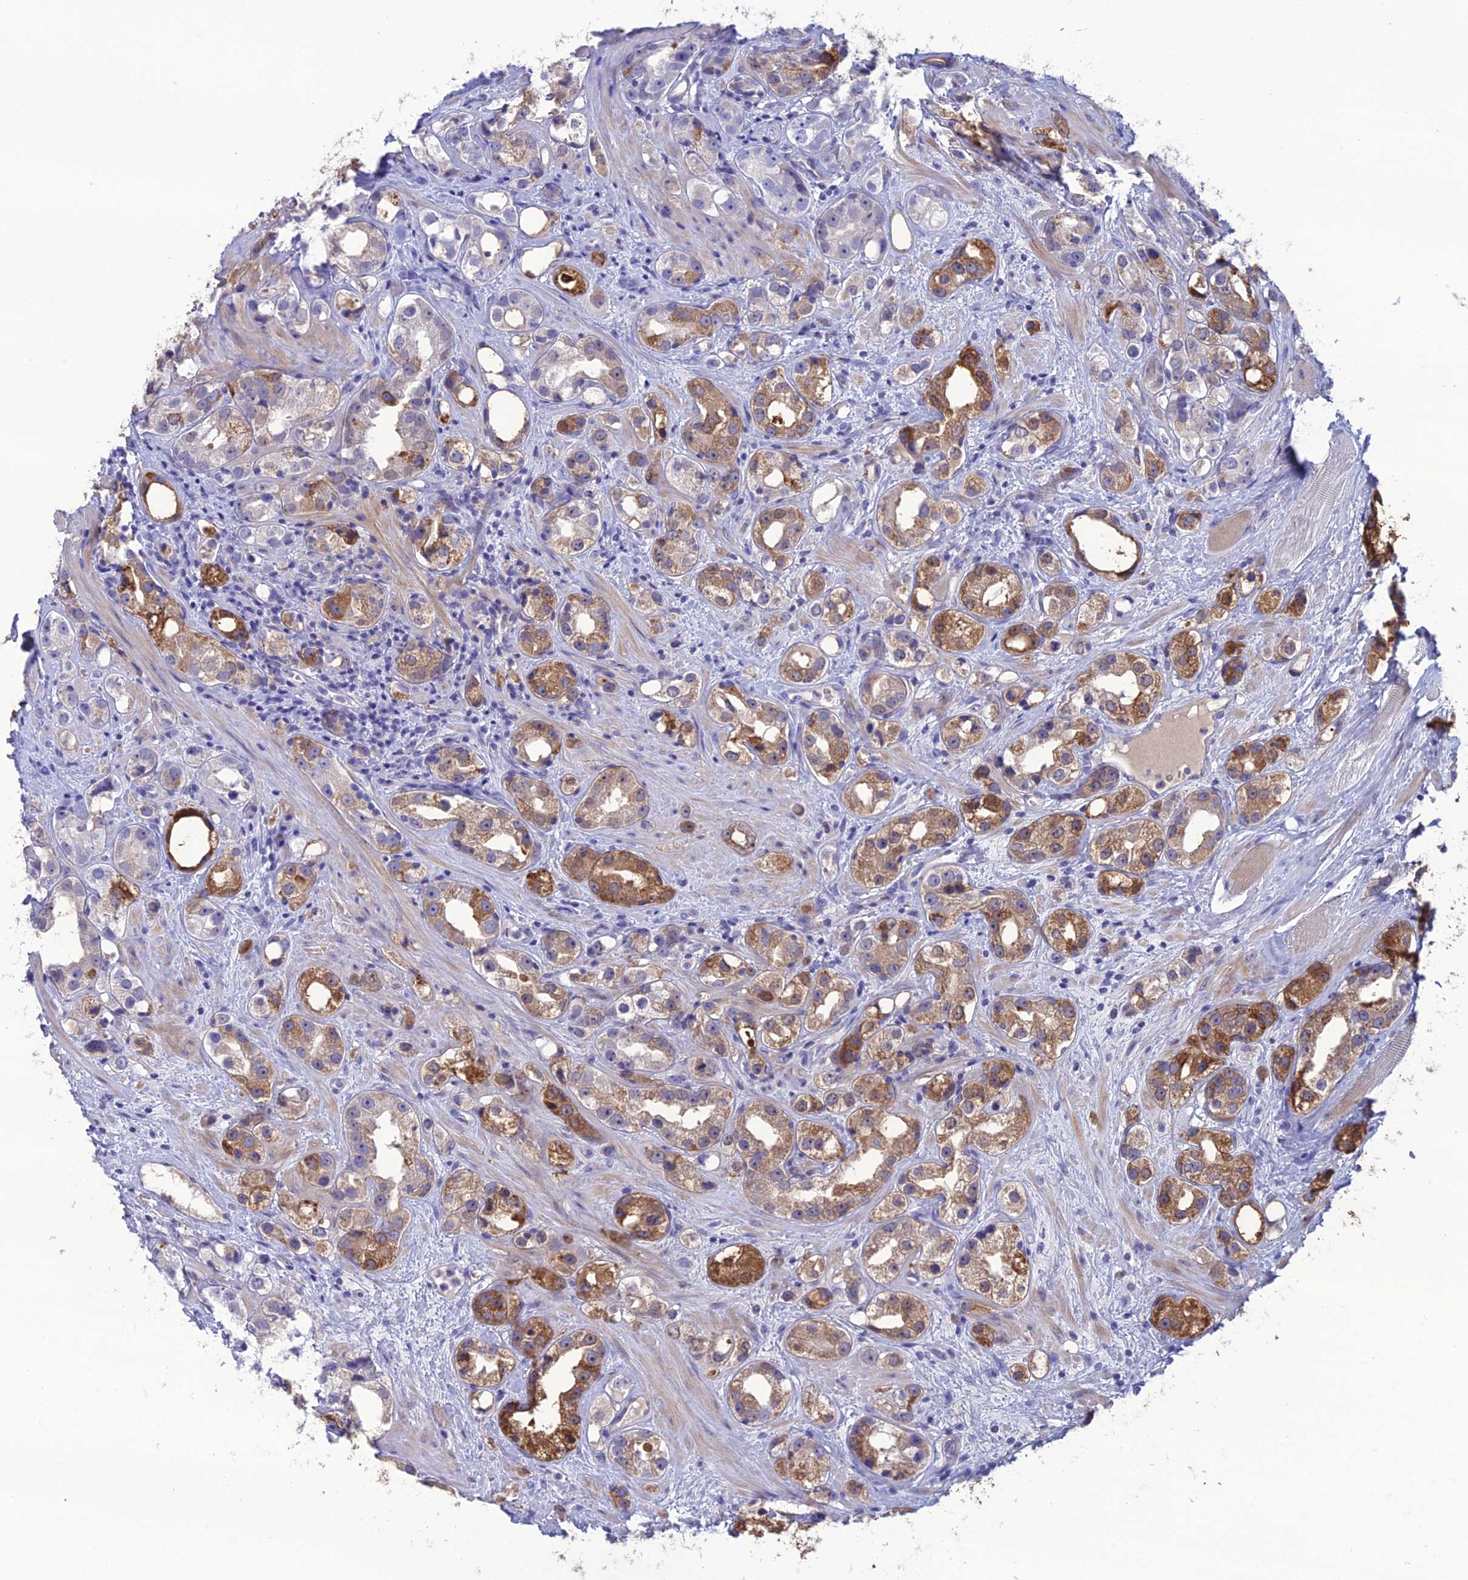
{"staining": {"intensity": "strong", "quantity": "25%-75%", "location": "cytoplasmic/membranous"}, "tissue": "prostate cancer", "cell_type": "Tumor cells", "image_type": "cancer", "snomed": [{"axis": "morphology", "description": "Adenocarcinoma, NOS"}, {"axis": "topography", "description": "Prostate"}], "caption": "Immunohistochemical staining of prostate adenocarcinoma shows high levels of strong cytoplasmic/membranous staining in about 25%-75% of tumor cells.", "gene": "OR56B1", "patient": {"sex": "male", "age": 79}}